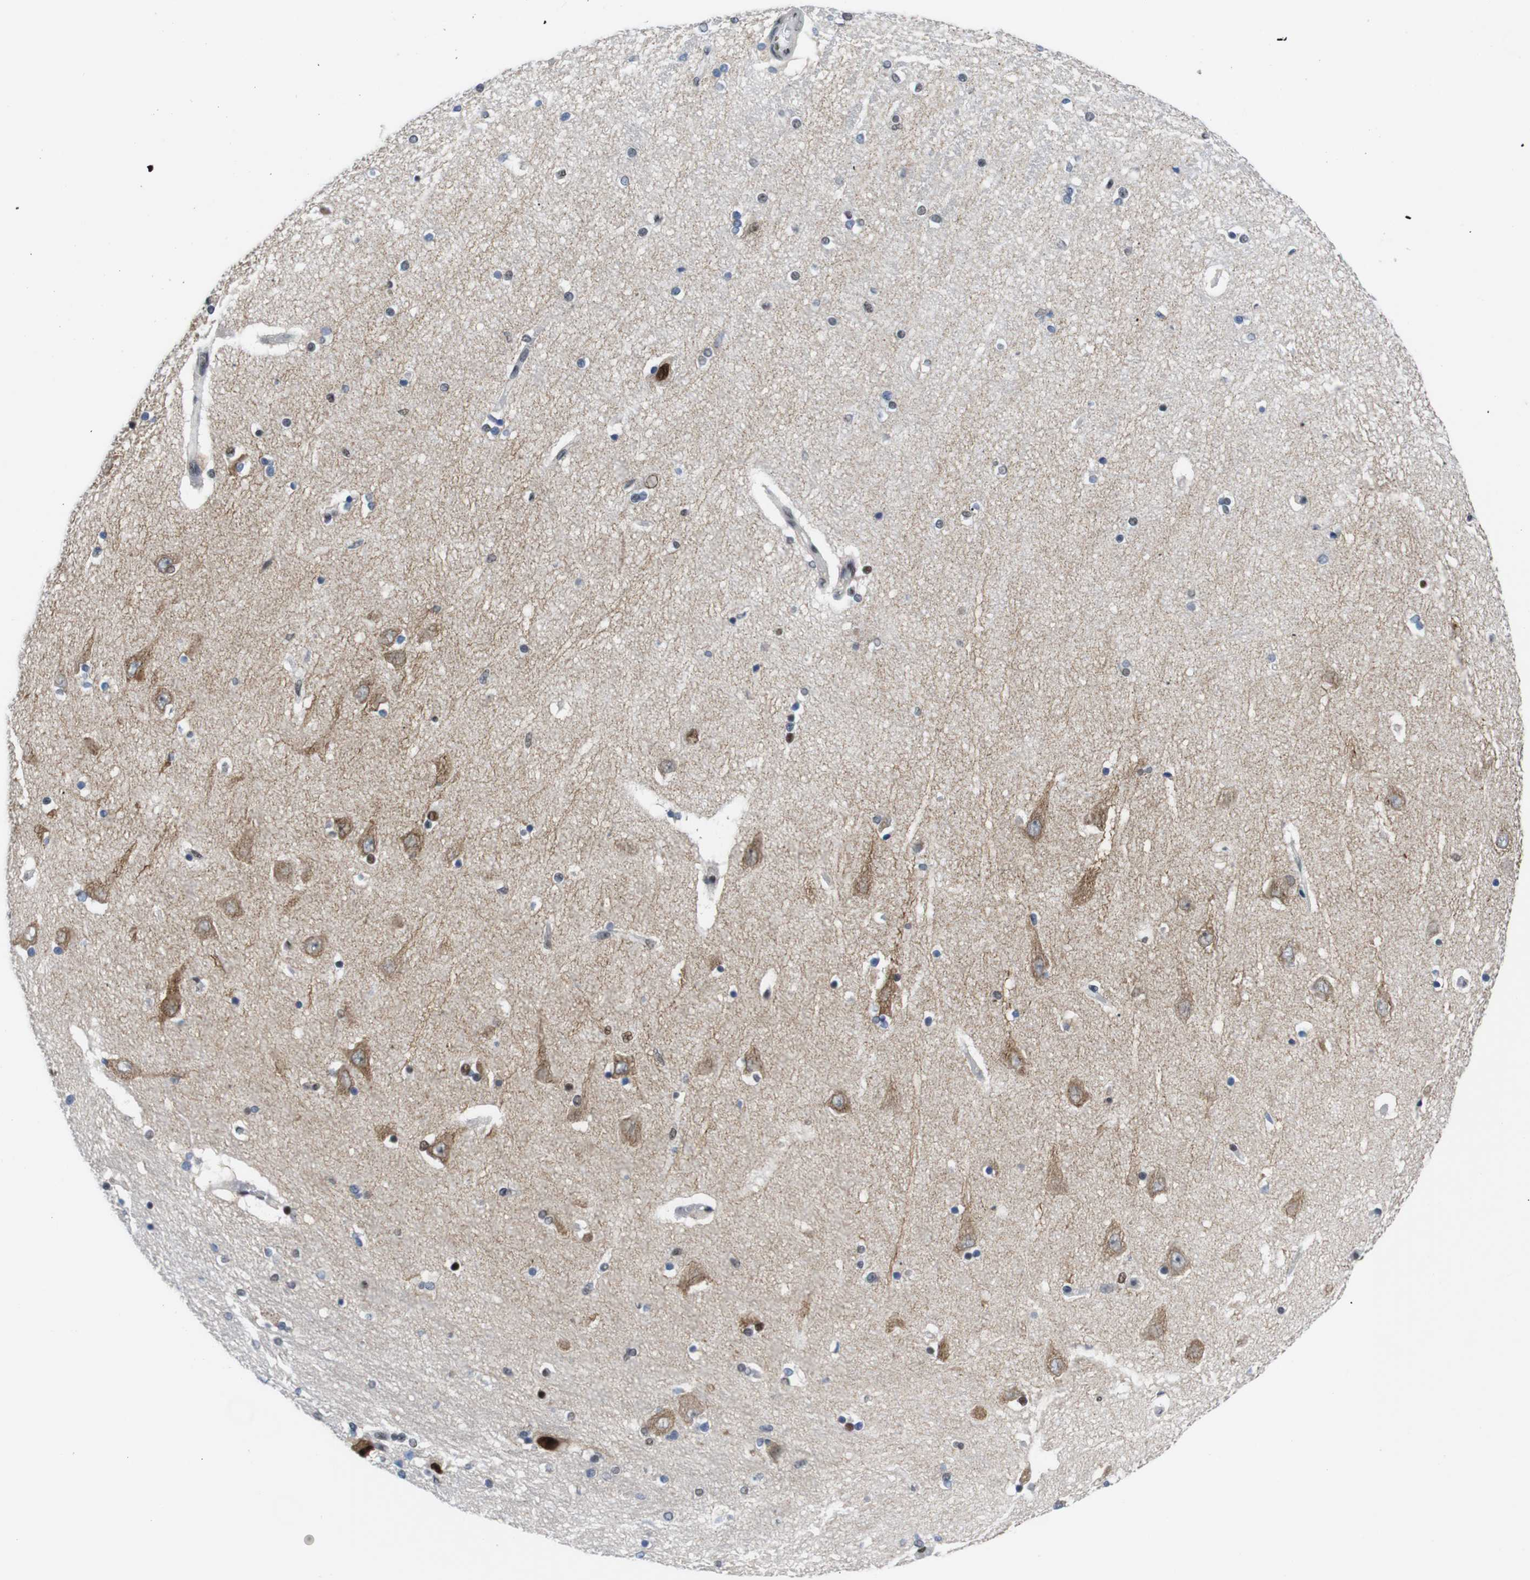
{"staining": {"intensity": "negative", "quantity": "none", "location": "none"}, "tissue": "hippocampus", "cell_type": "Glial cells", "image_type": "normal", "snomed": [{"axis": "morphology", "description": "Normal tissue, NOS"}, {"axis": "topography", "description": "Hippocampus"}], "caption": "Glial cells show no significant protein staining in unremarkable hippocampus. The staining is performed using DAB (3,3'-diaminobenzidine) brown chromogen with nuclei counter-stained in using hematoxylin.", "gene": "PSME3", "patient": {"sex": "female", "age": 54}}